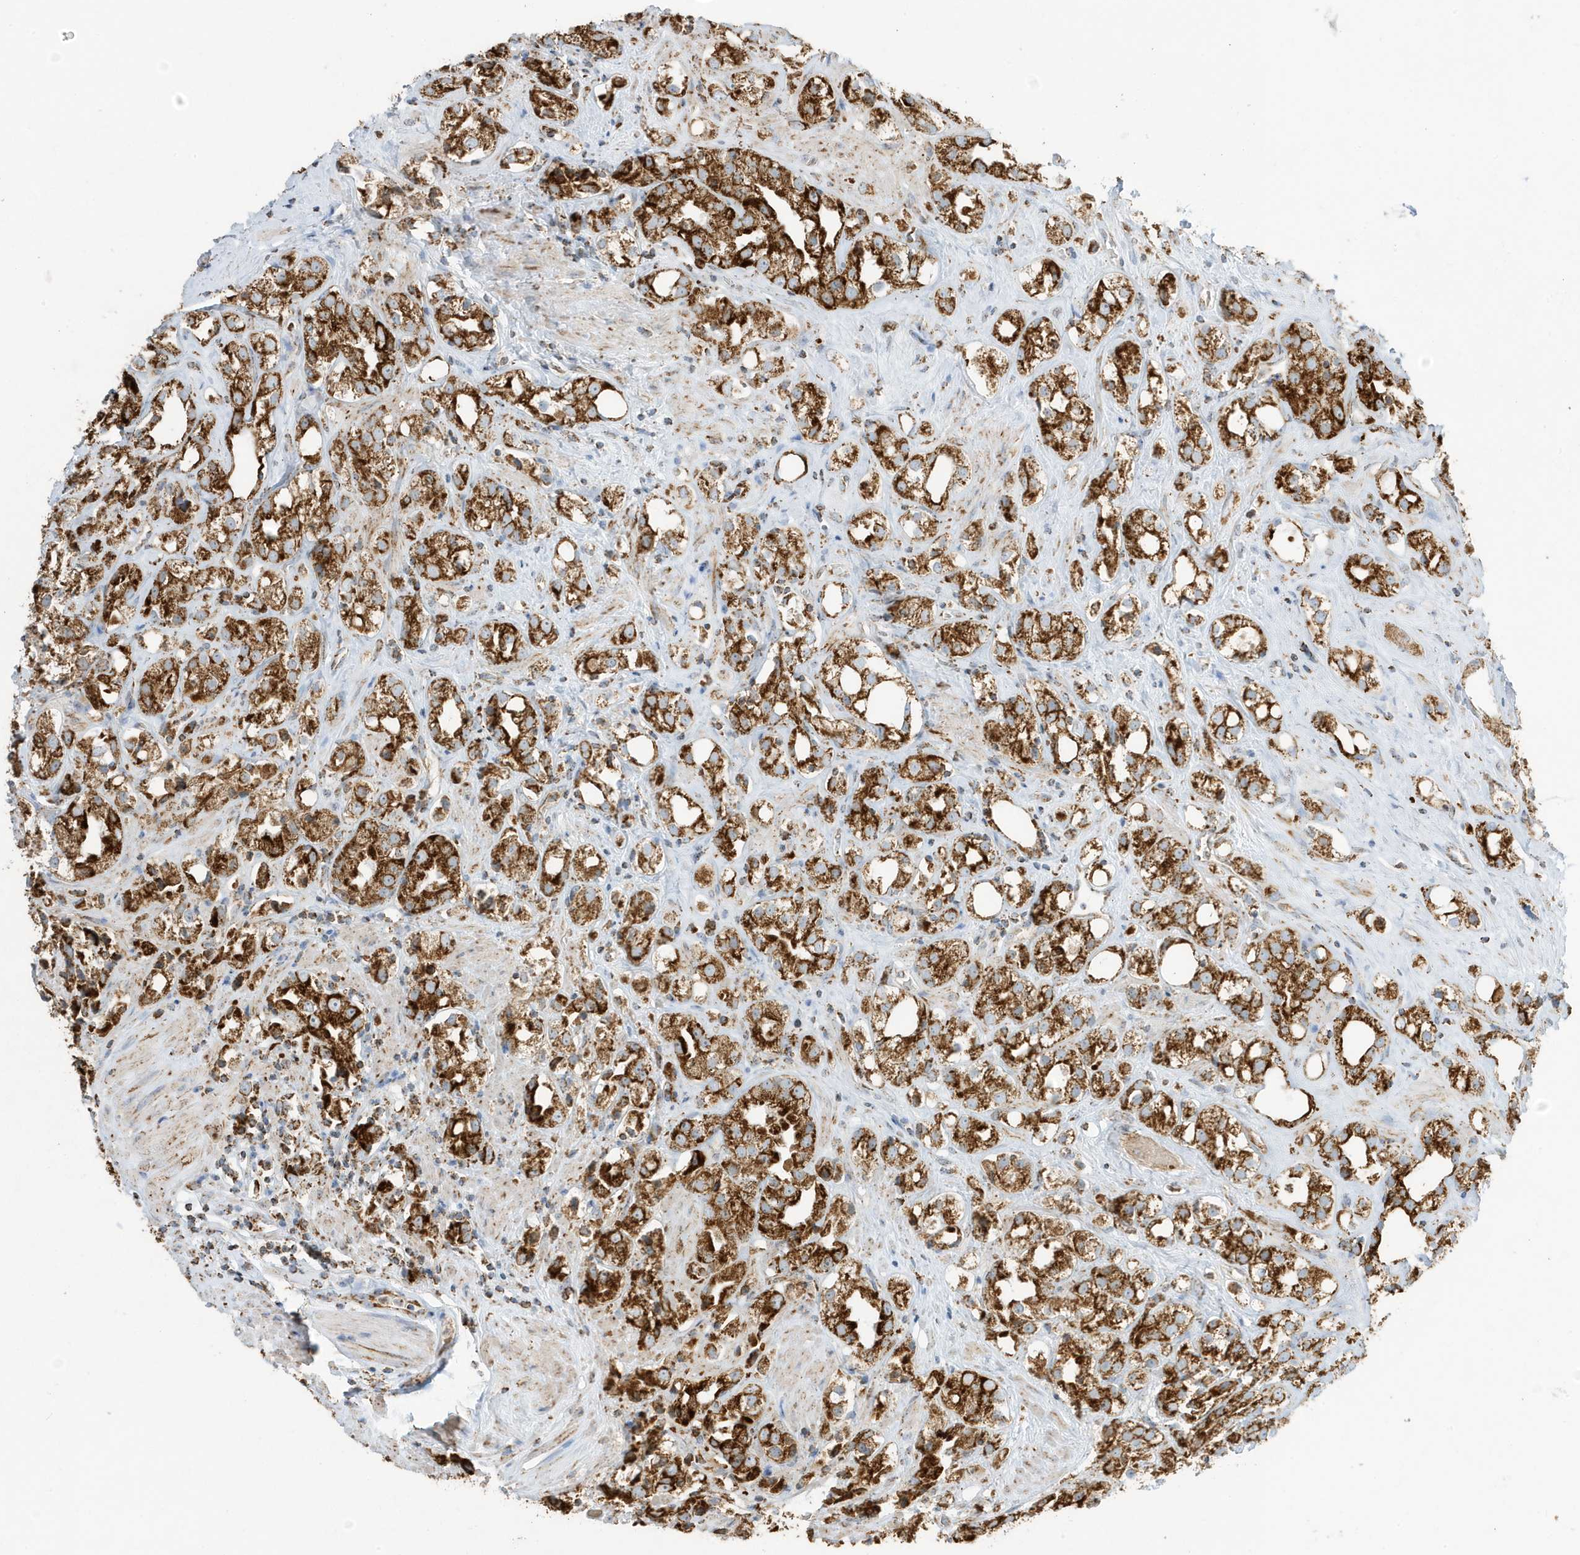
{"staining": {"intensity": "strong", "quantity": ">75%", "location": "cytoplasmic/membranous"}, "tissue": "prostate cancer", "cell_type": "Tumor cells", "image_type": "cancer", "snomed": [{"axis": "morphology", "description": "Adenocarcinoma, NOS"}, {"axis": "topography", "description": "Prostate"}], "caption": "Prostate adenocarcinoma stained with a brown dye reveals strong cytoplasmic/membranous positive staining in about >75% of tumor cells.", "gene": "ATP5ME", "patient": {"sex": "male", "age": 79}}